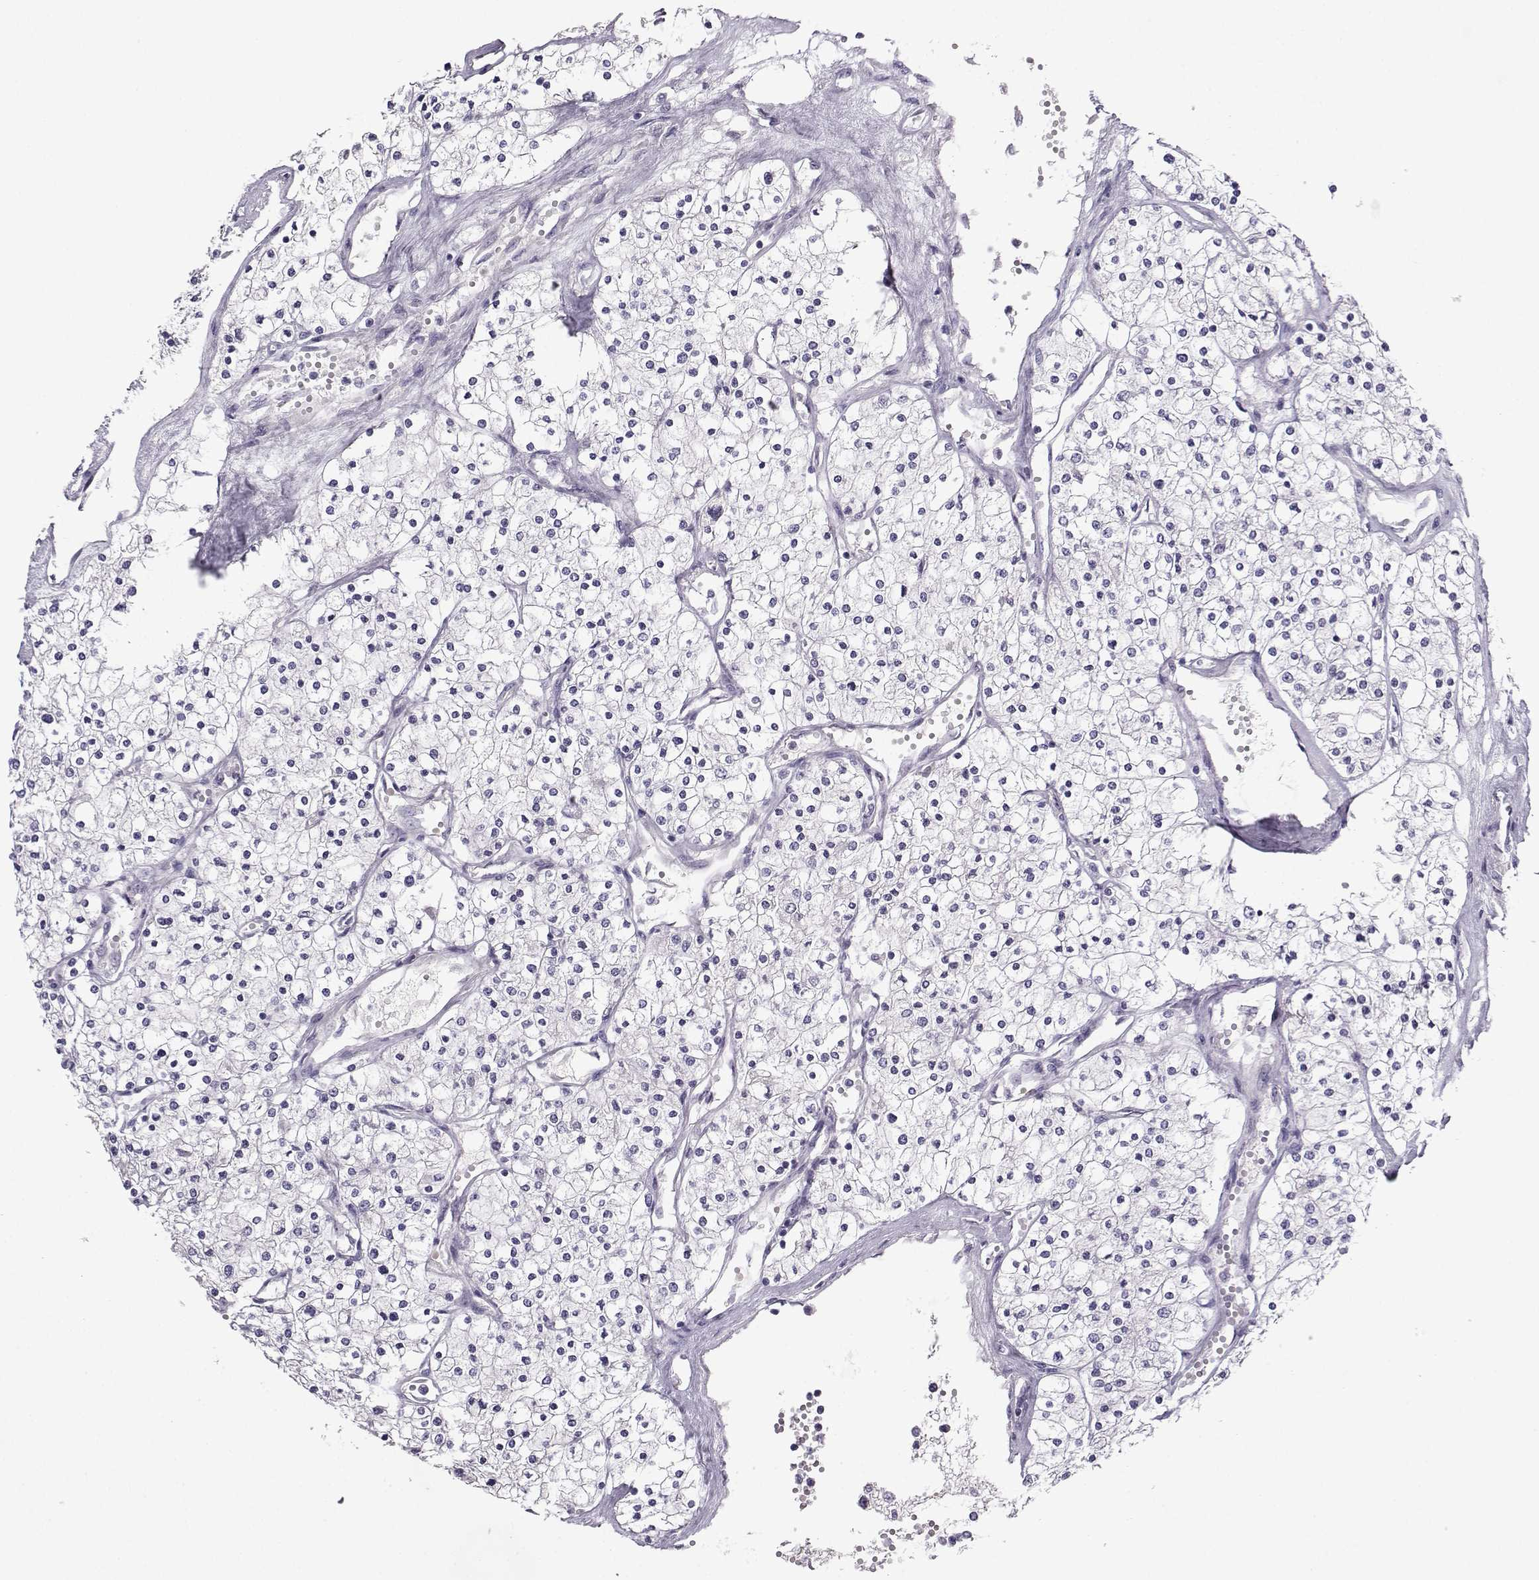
{"staining": {"intensity": "negative", "quantity": "none", "location": "none"}, "tissue": "renal cancer", "cell_type": "Tumor cells", "image_type": "cancer", "snomed": [{"axis": "morphology", "description": "Adenocarcinoma, NOS"}, {"axis": "topography", "description": "Kidney"}], "caption": "Protein analysis of renal cancer (adenocarcinoma) shows no significant positivity in tumor cells.", "gene": "ARMC2", "patient": {"sex": "male", "age": 80}}